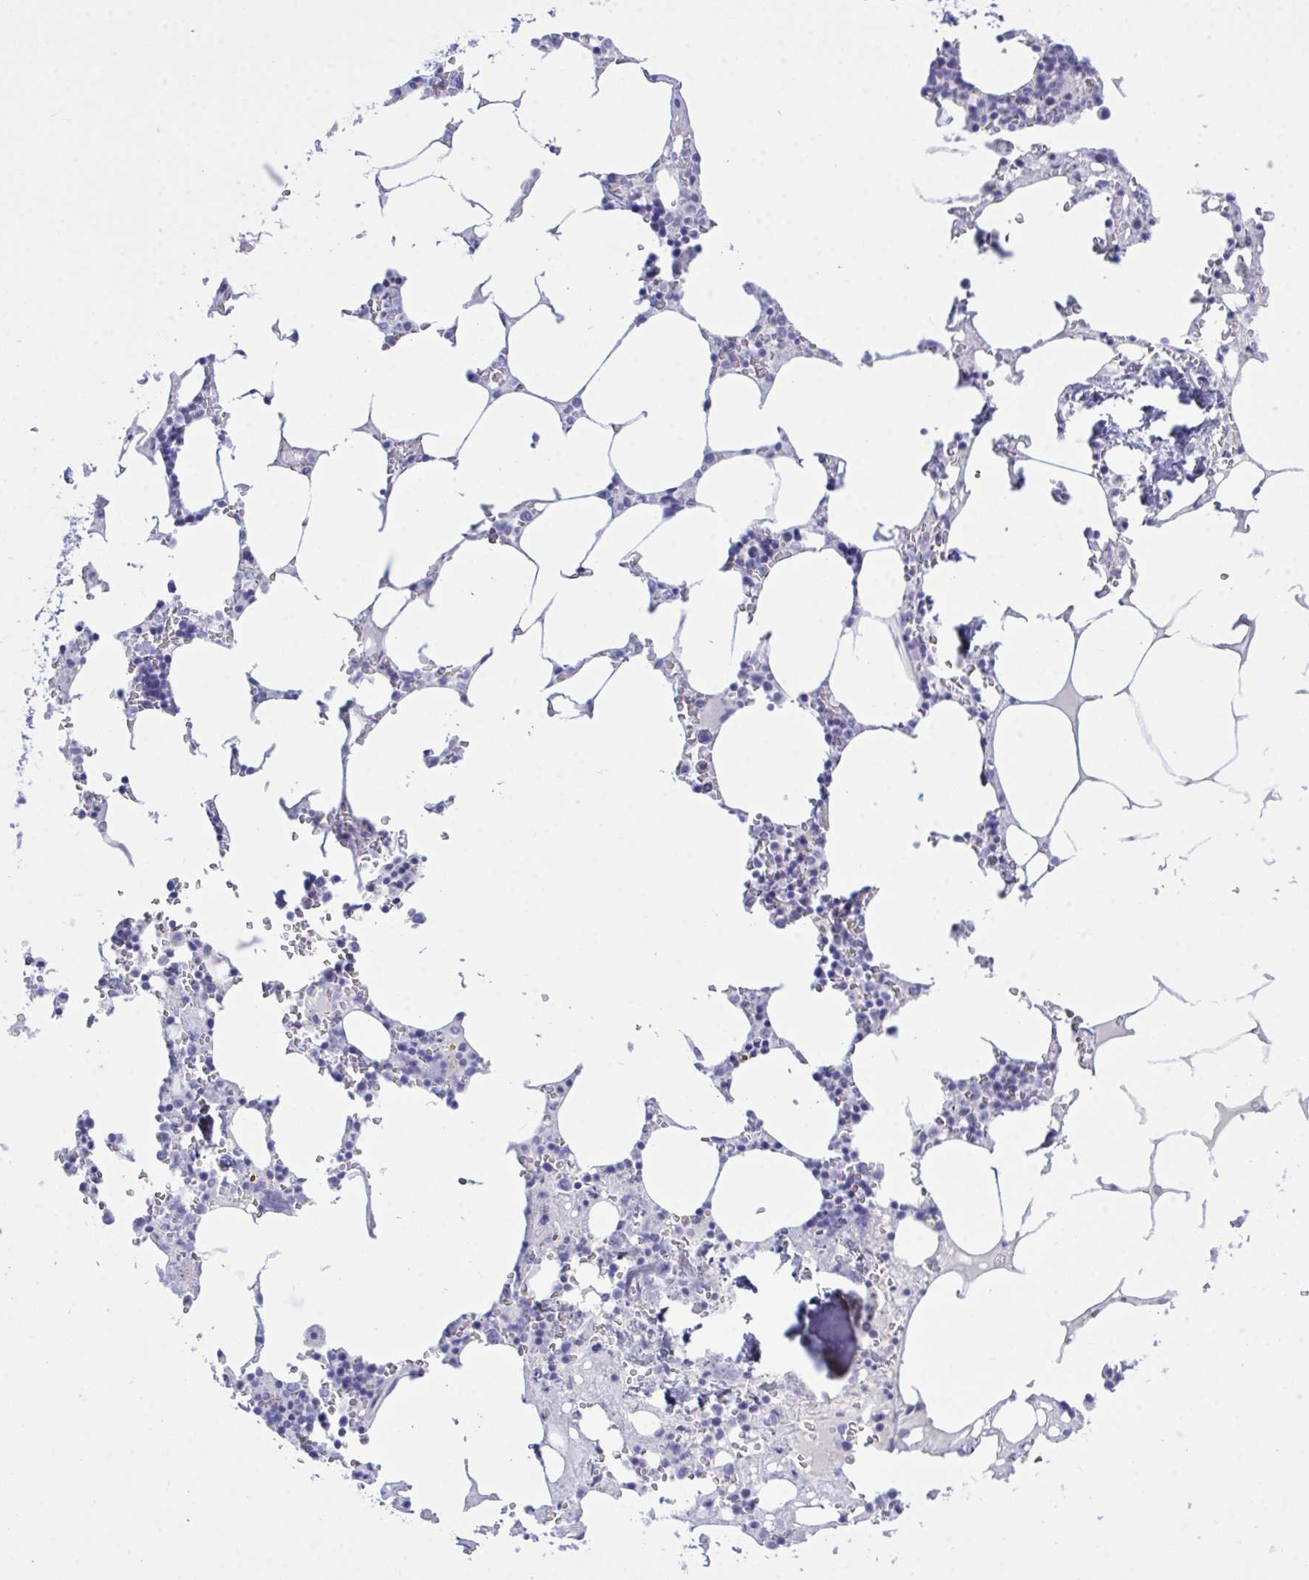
{"staining": {"intensity": "negative", "quantity": "none", "location": "none"}, "tissue": "bone marrow", "cell_type": "Hematopoietic cells", "image_type": "normal", "snomed": [{"axis": "morphology", "description": "Normal tissue, NOS"}, {"axis": "topography", "description": "Bone marrow"}], "caption": "Immunohistochemistry of benign human bone marrow displays no staining in hematopoietic cells.", "gene": "GLB1L2", "patient": {"sex": "male", "age": 54}}